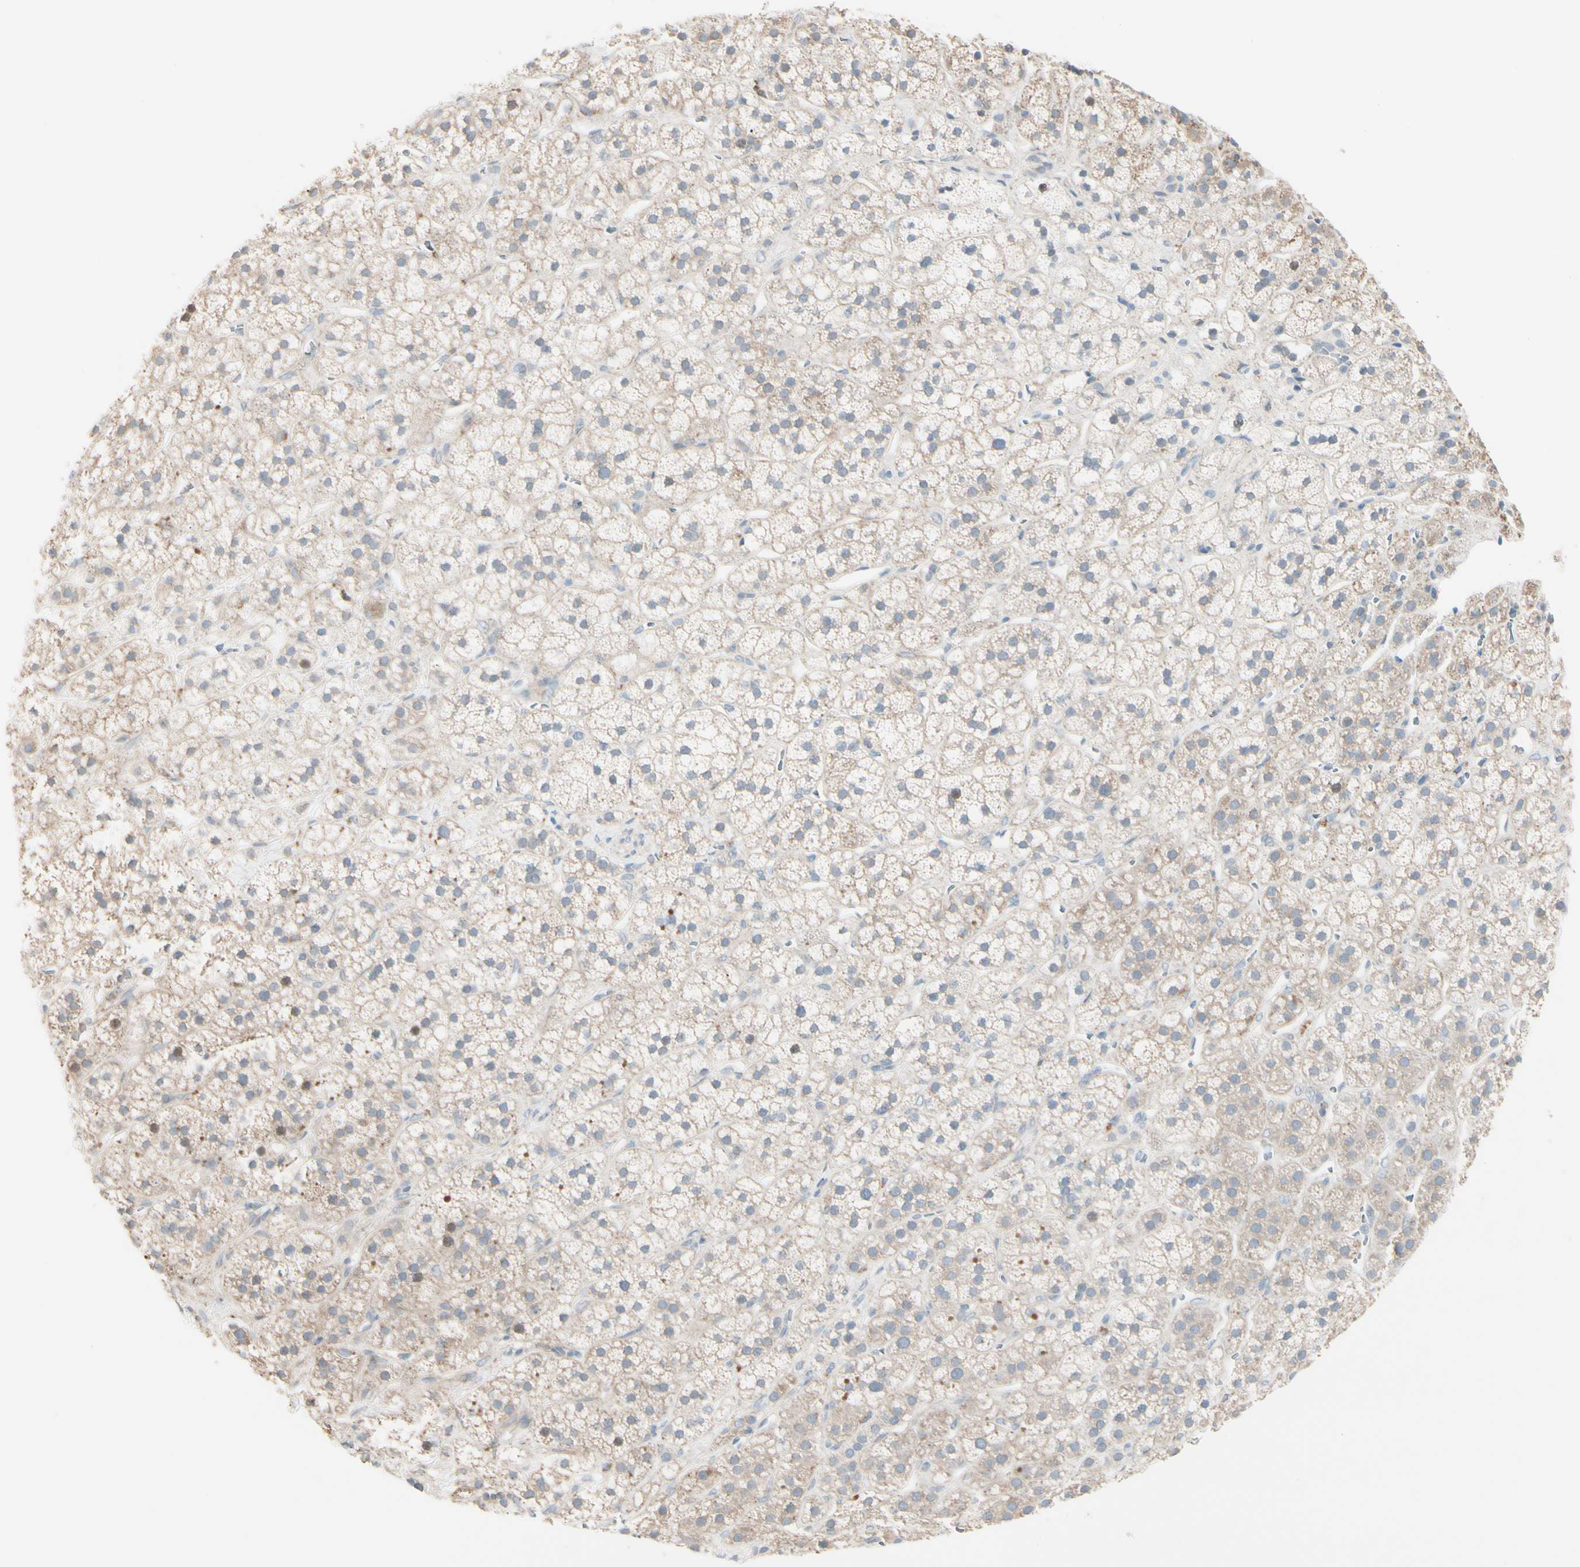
{"staining": {"intensity": "weak", "quantity": ">75%", "location": "cytoplasmic/membranous"}, "tissue": "adrenal gland", "cell_type": "Glandular cells", "image_type": "normal", "snomed": [{"axis": "morphology", "description": "Normal tissue, NOS"}, {"axis": "topography", "description": "Adrenal gland"}], "caption": "This histopathology image demonstrates immunohistochemistry staining of benign human adrenal gland, with low weak cytoplasmic/membranous positivity in about >75% of glandular cells.", "gene": "EPHA3", "patient": {"sex": "male", "age": 56}}